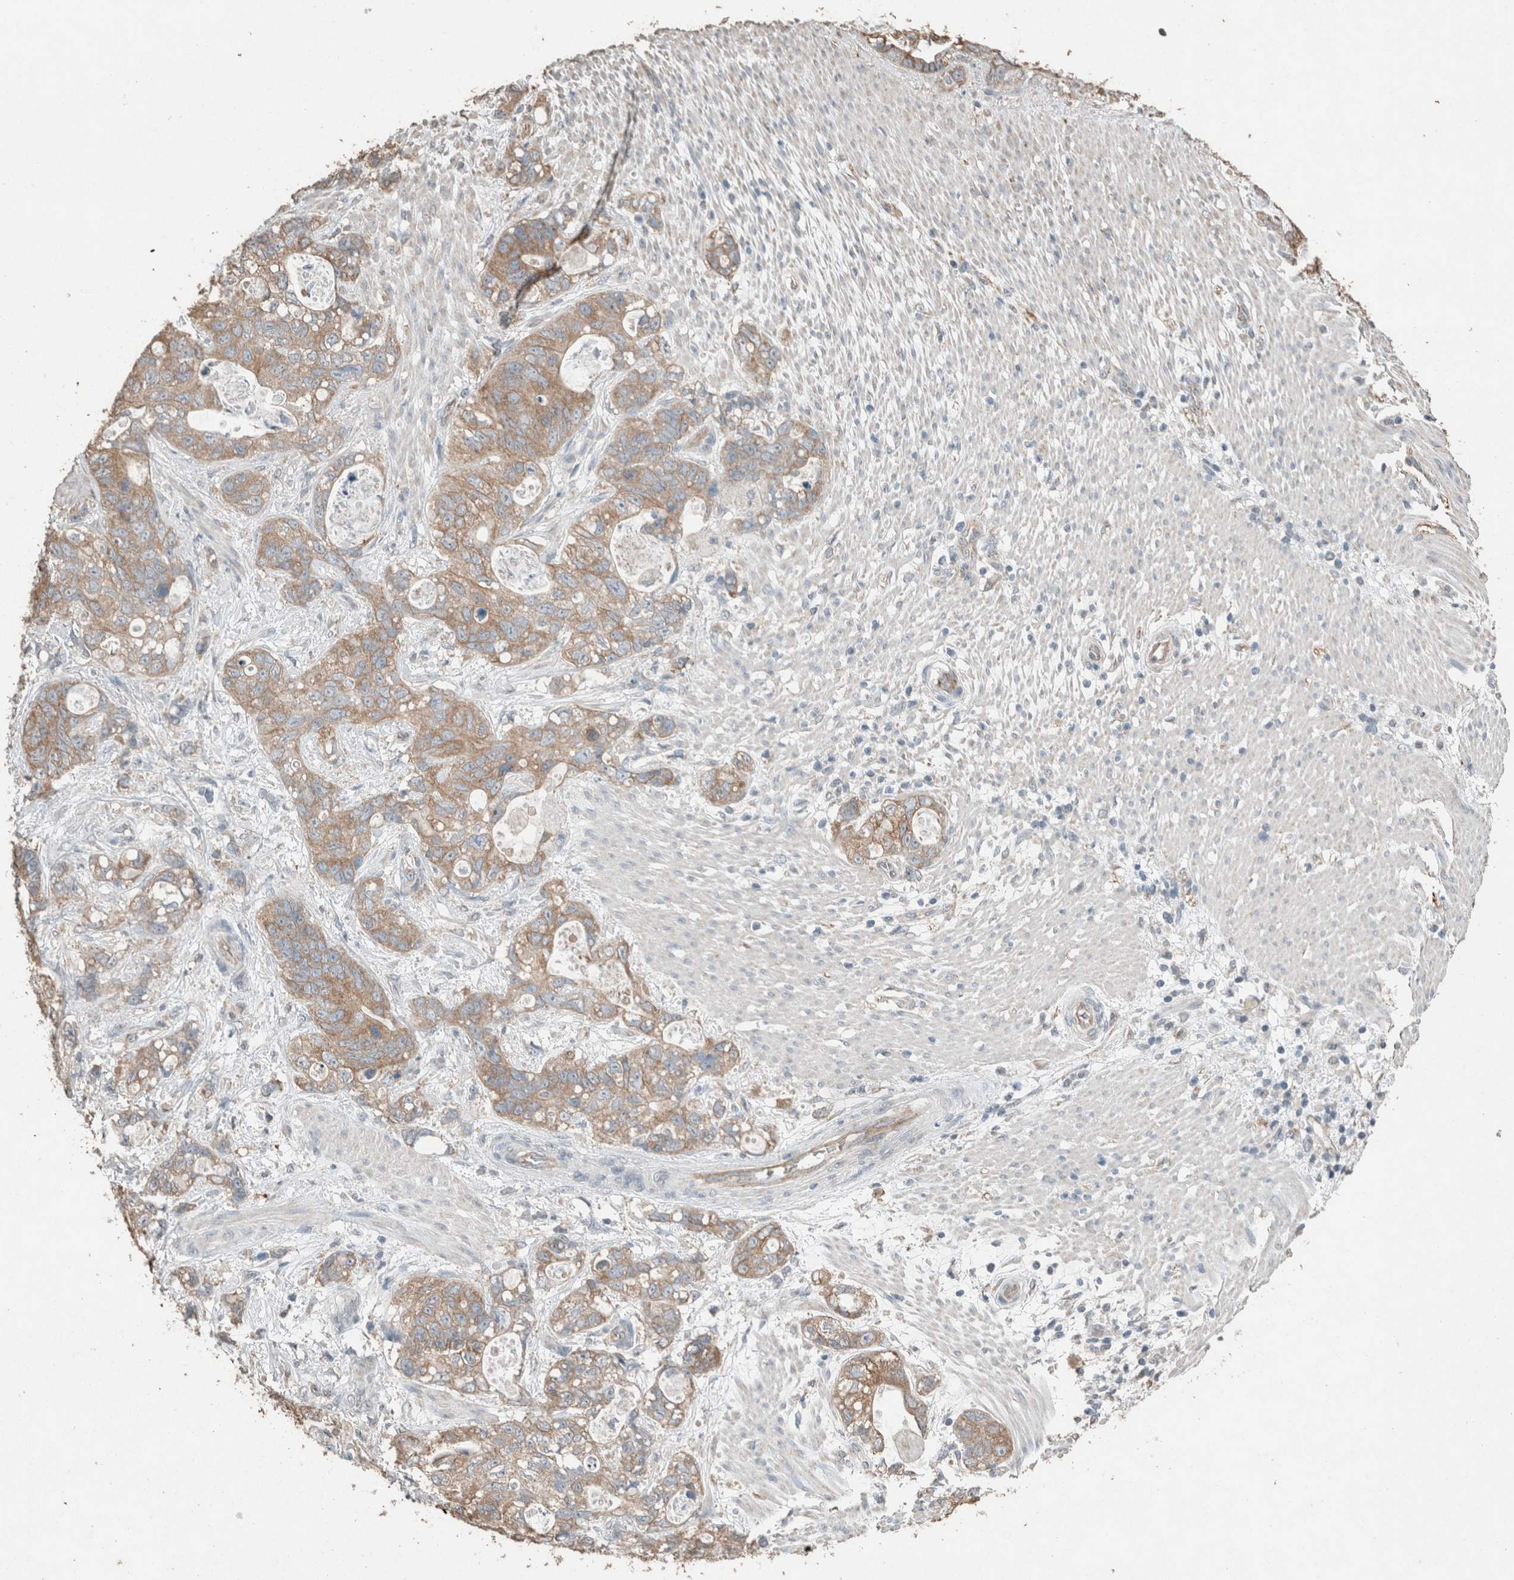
{"staining": {"intensity": "moderate", "quantity": ">75%", "location": "cytoplasmic/membranous"}, "tissue": "stomach cancer", "cell_type": "Tumor cells", "image_type": "cancer", "snomed": [{"axis": "morphology", "description": "Normal tissue, NOS"}, {"axis": "morphology", "description": "Adenocarcinoma, NOS"}, {"axis": "topography", "description": "Stomach"}], "caption": "Immunohistochemistry (IHC) (DAB) staining of human stomach cancer shows moderate cytoplasmic/membranous protein staining in approximately >75% of tumor cells. (DAB (3,3'-diaminobenzidine) = brown stain, brightfield microscopy at high magnification).", "gene": "ACVR2B", "patient": {"sex": "female", "age": 89}}